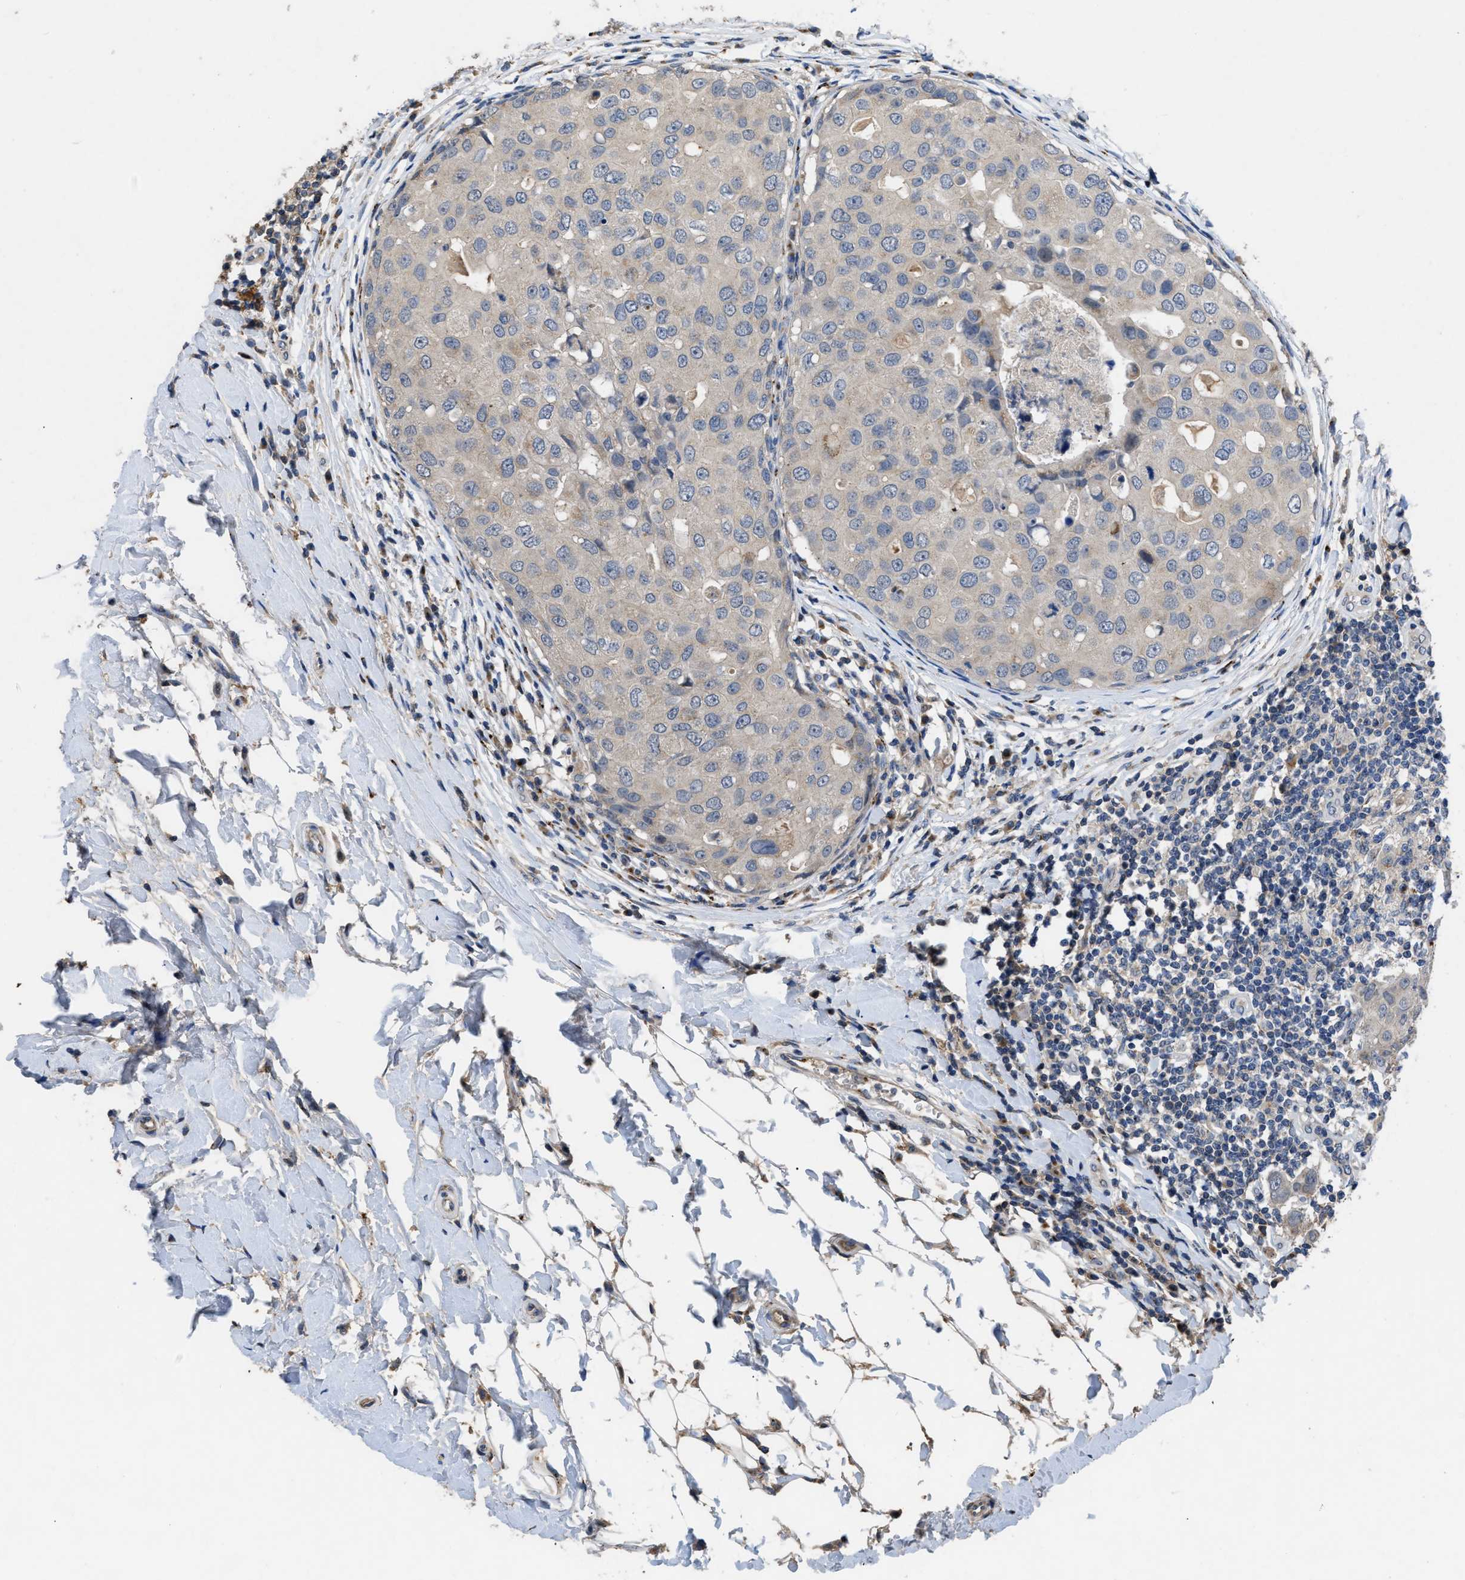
{"staining": {"intensity": "negative", "quantity": "none", "location": "none"}, "tissue": "breast cancer", "cell_type": "Tumor cells", "image_type": "cancer", "snomed": [{"axis": "morphology", "description": "Duct carcinoma"}, {"axis": "topography", "description": "Breast"}], "caption": "Protein analysis of breast invasive ductal carcinoma exhibits no significant expression in tumor cells.", "gene": "SIK2", "patient": {"sex": "female", "age": 27}}